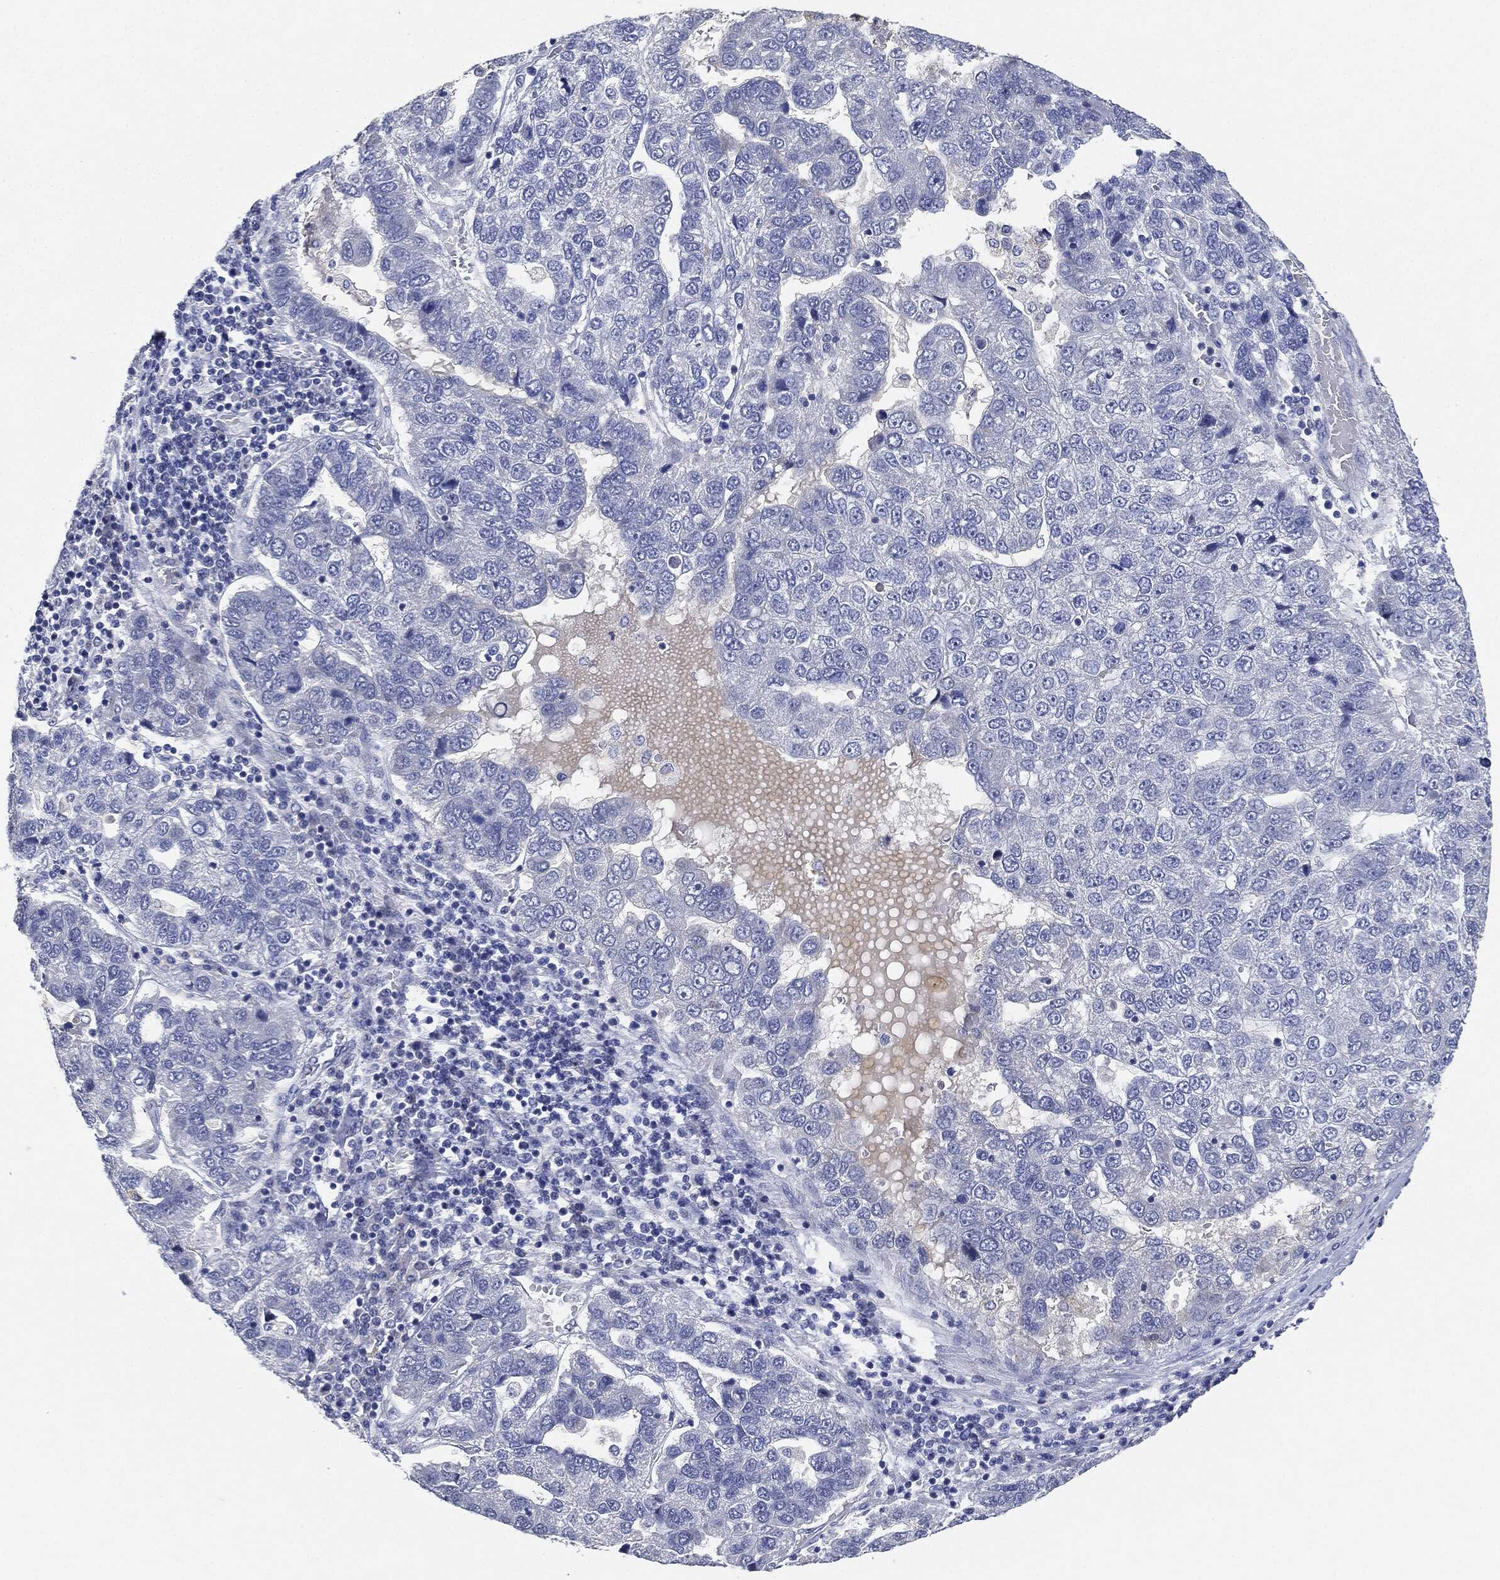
{"staining": {"intensity": "negative", "quantity": "none", "location": "none"}, "tissue": "pancreatic cancer", "cell_type": "Tumor cells", "image_type": "cancer", "snomed": [{"axis": "morphology", "description": "Adenocarcinoma, NOS"}, {"axis": "topography", "description": "Pancreas"}], "caption": "Immunohistochemistry of pancreatic cancer (adenocarcinoma) shows no positivity in tumor cells.", "gene": "NTRK1", "patient": {"sex": "female", "age": 61}}